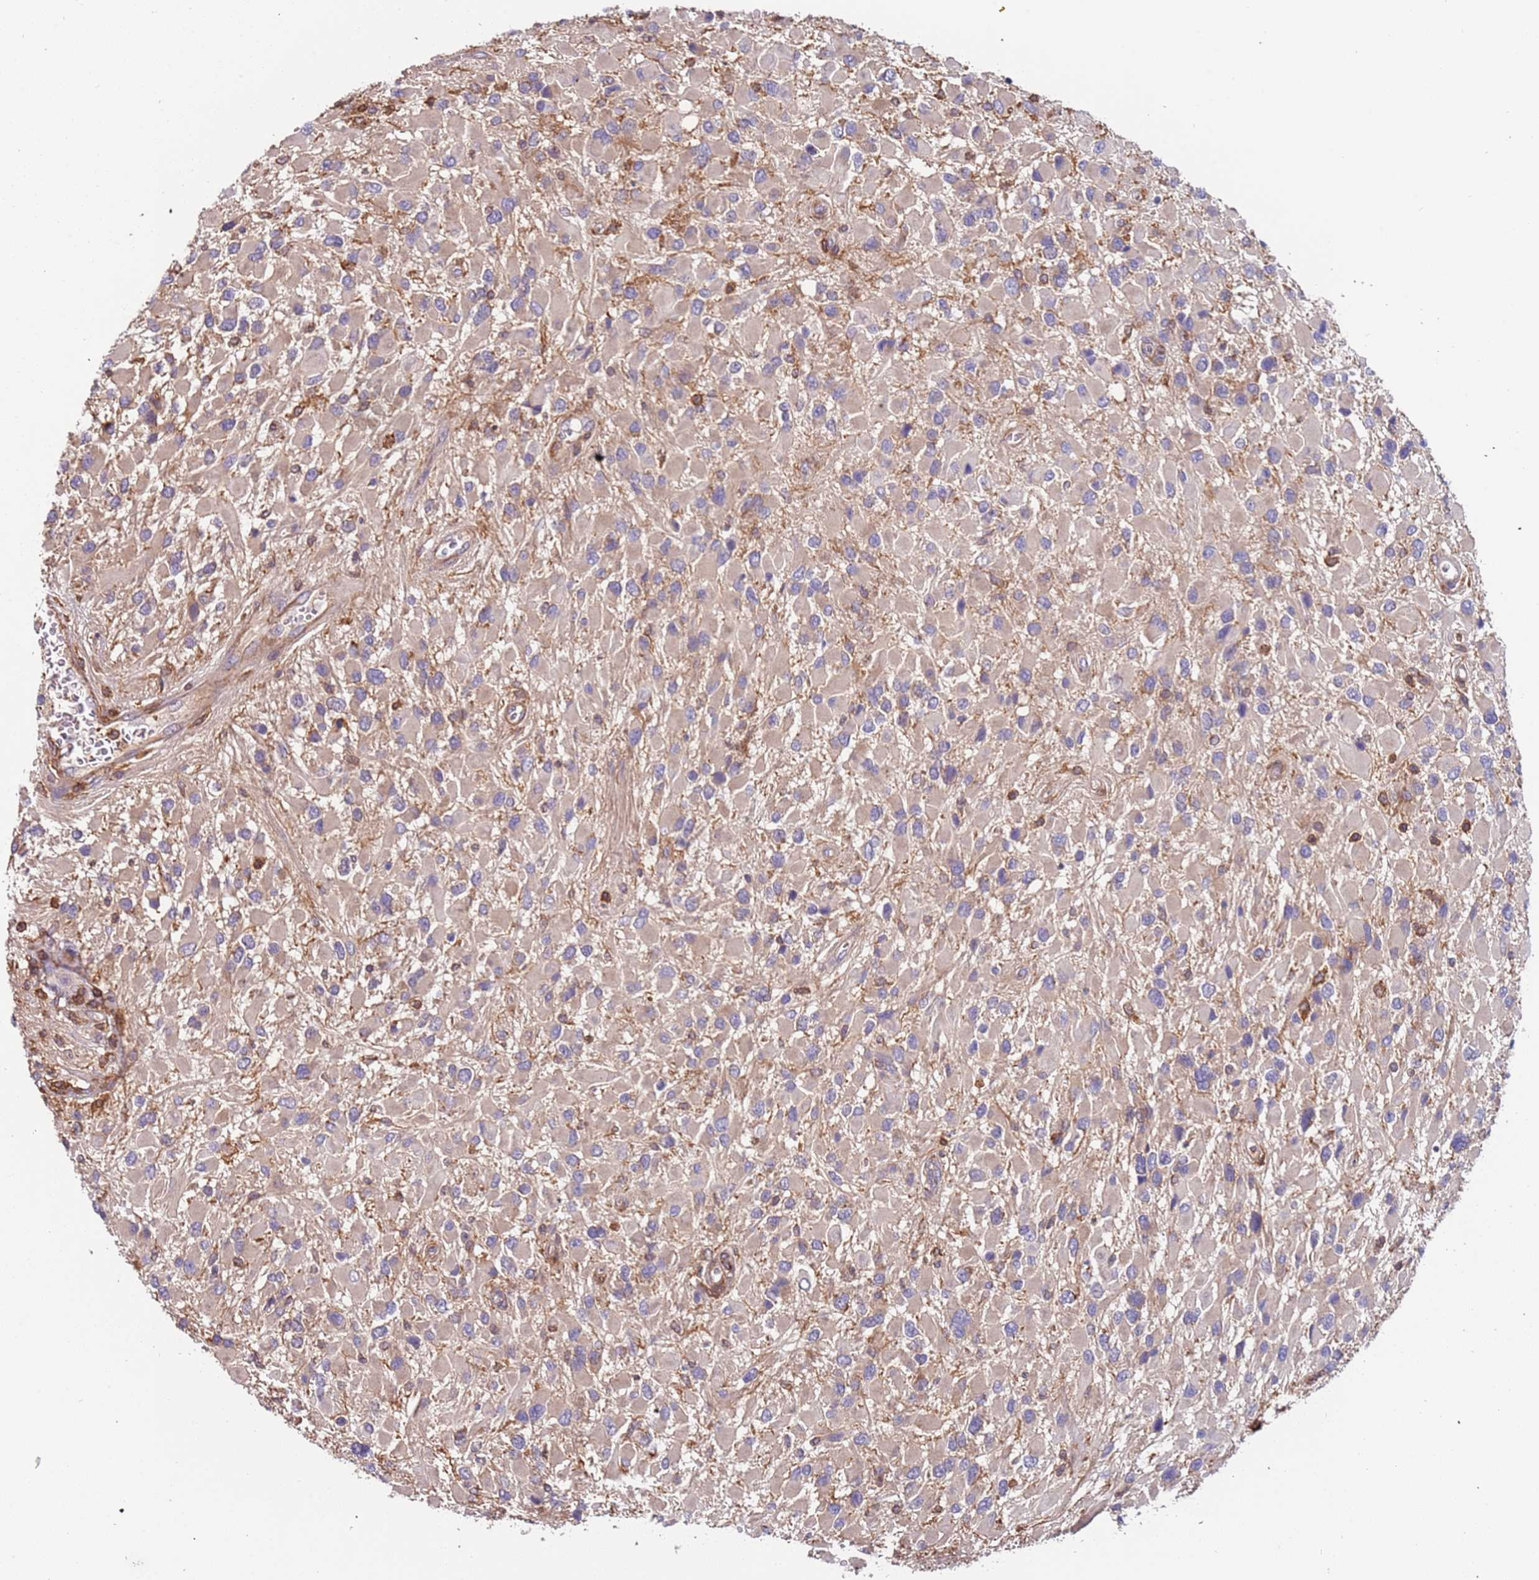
{"staining": {"intensity": "negative", "quantity": "none", "location": "none"}, "tissue": "glioma", "cell_type": "Tumor cells", "image_type": "cancer", "snomed": [{"axis": "morphology", "description": "Glioma, malignant, High grade"}, {"axis": "topography", "description": "Brain"}], "caption": "Photomicrograph shows no protein expression in tumor cells of malignant high-grade glioma tissue.", "gene": "SYT4", "patient": {"sex": "male", "age": 53}}